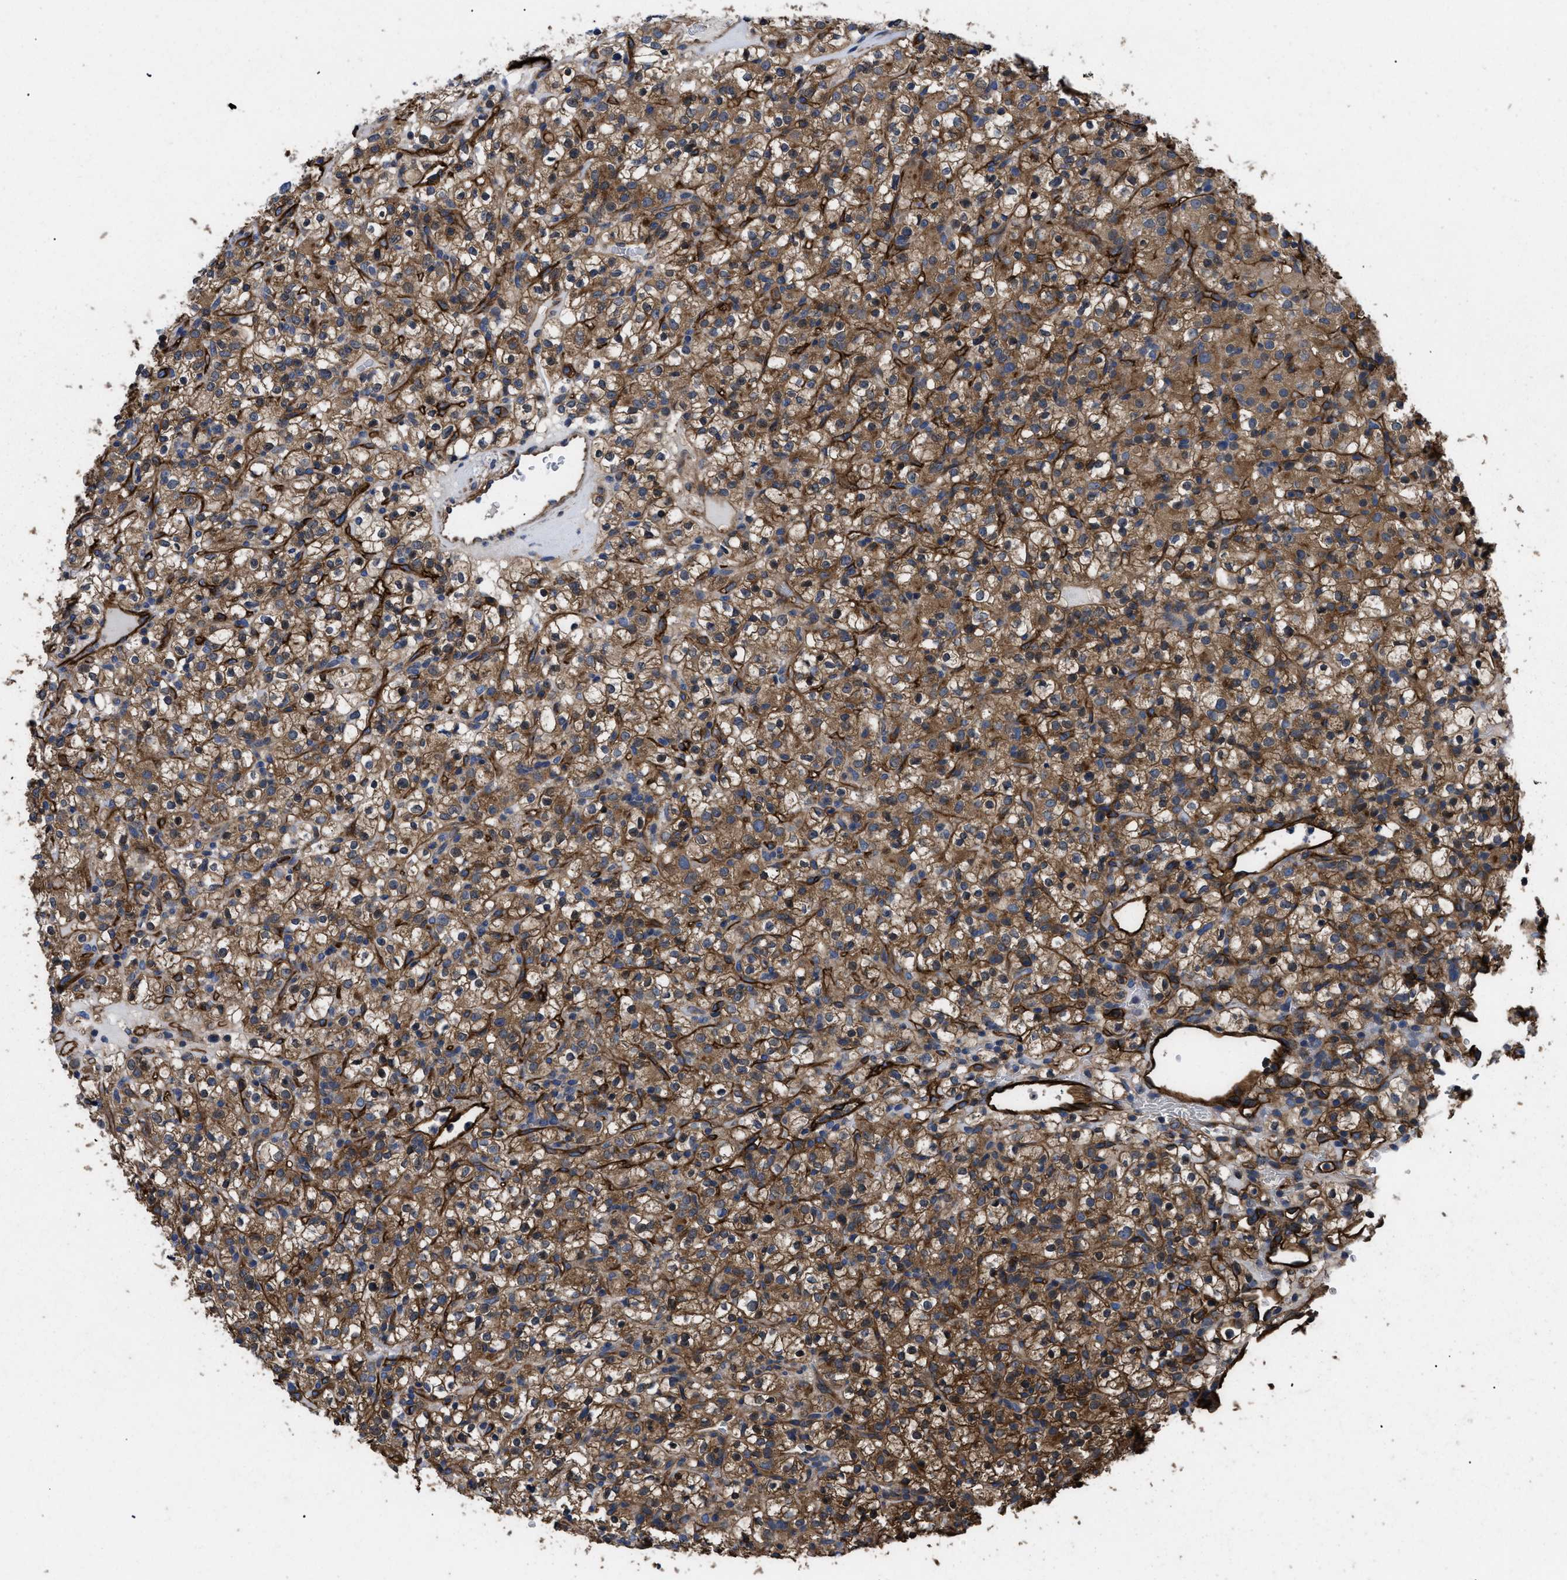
{"staining": {"intensity": "moderate", "quantity": ">75%", "location": "cytoplasmic/membranous"}, "tissue": "renal cancer", "cell_type": "Tumor cells", "image_type": "cancer", "snomed": [{"axis": "morphology", "description": "Normal tissue, NOS"}, {"axis": "morphology", "description": "Adenocarcinoma, NOS"}, {"axis": "topography", "description": "Kidney"}], "caption": "Renal adenocarcinoma stained with DAB immunohistochemistry (IHC) demonstrates medium levels of moderate cytoplasmic/membranous staining in about >75% of tumor cells. (DAB = brown stain, brightfield microscopy at high magnification).", "gene": "NT5E", "patient": {"sex": "female", "age": 72}}